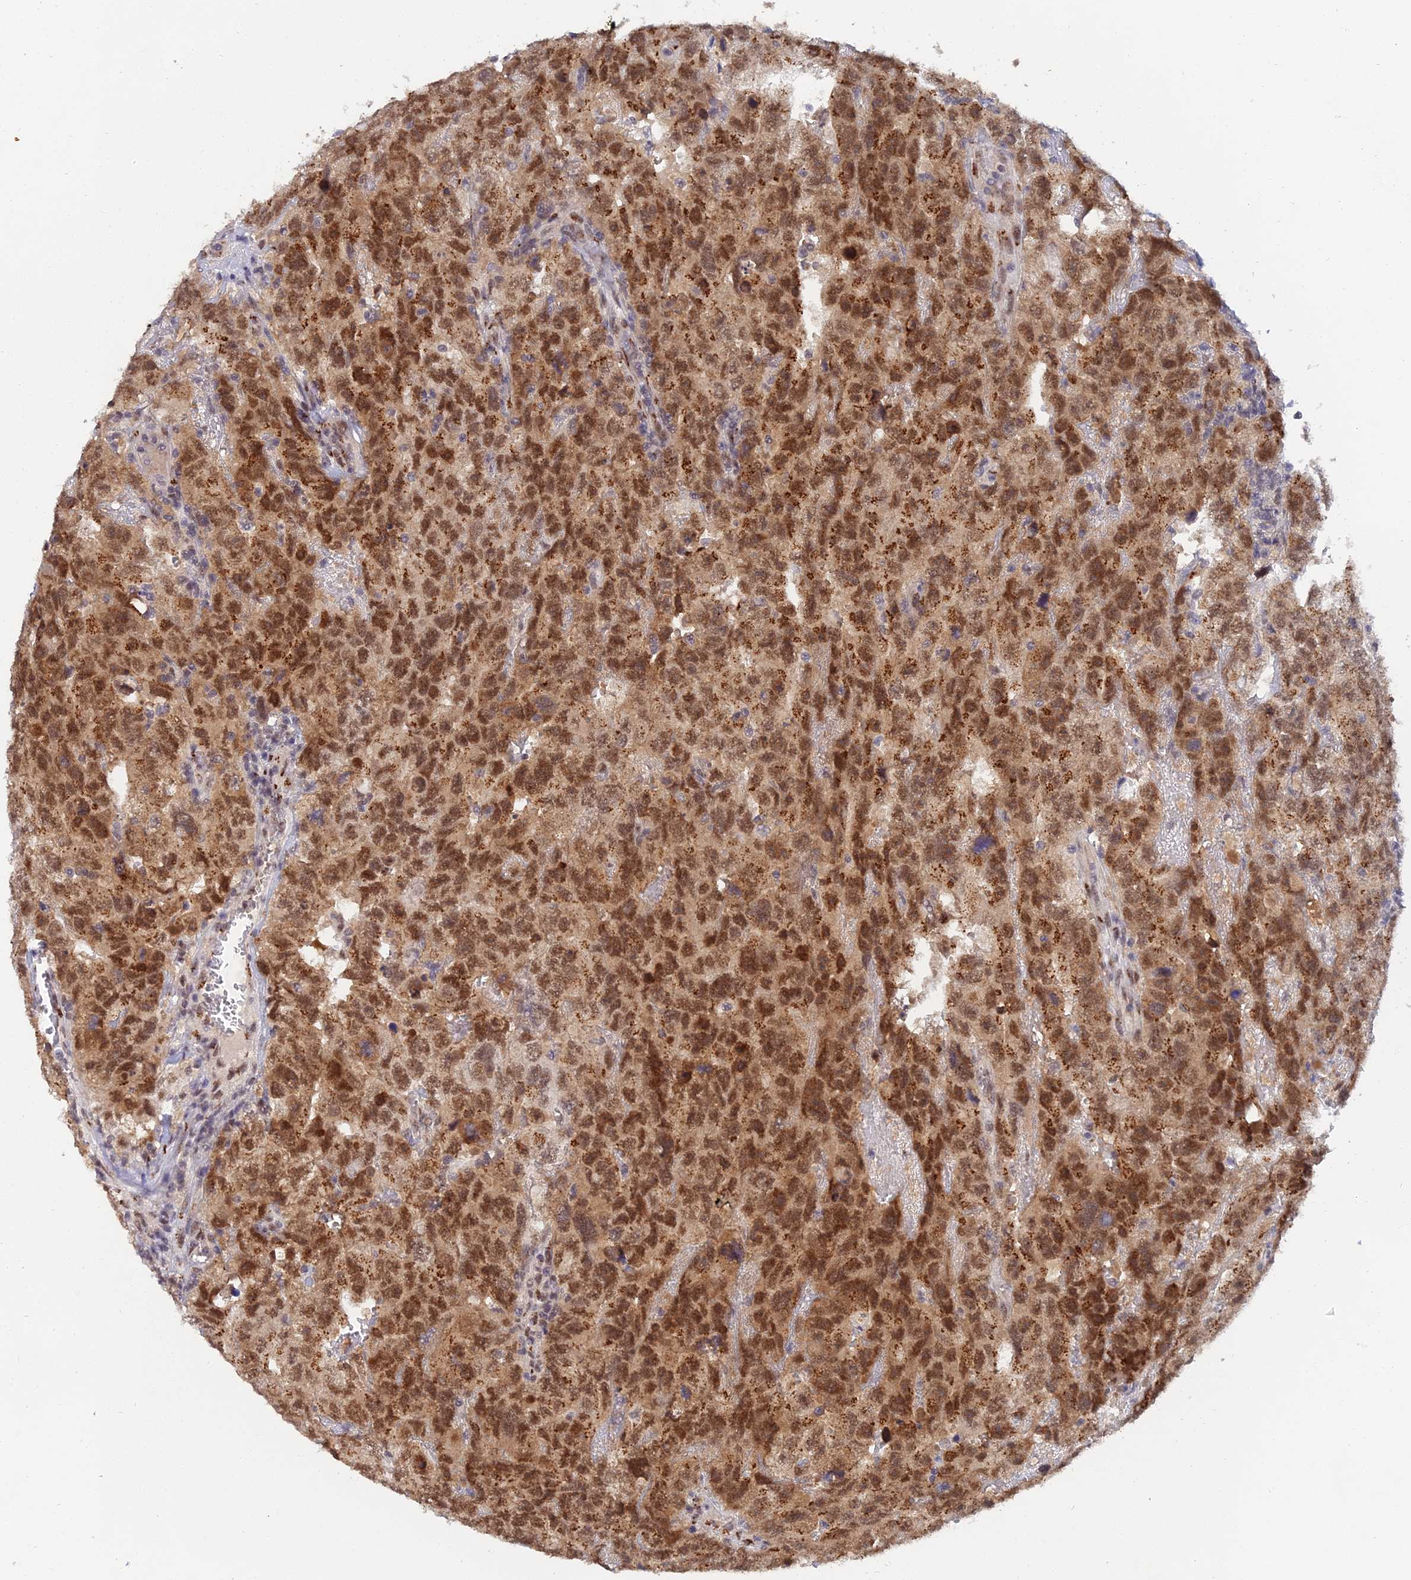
{"staining": {"intensity": "strong", "quantity": ">75%", "location": "cytoplasmic/membranous,nuclear"}, "tissue": "testis cancer", "cell_type": "Tumor cells", "image_type": "cancer", "snomed": [{"axis": "morphology", "description": "Carcinoma, Embryonal, NOS"}, {"axis": "topography", "description": "Testis"}], "caption": "Brown immunohistochemical staining in testis cancer displays strong cytoplasmic/membranous and nuclear positivity in about >75% of tumor cells.", "gene": "THOC3", "patient": {"sex": "male", "age": 45}}